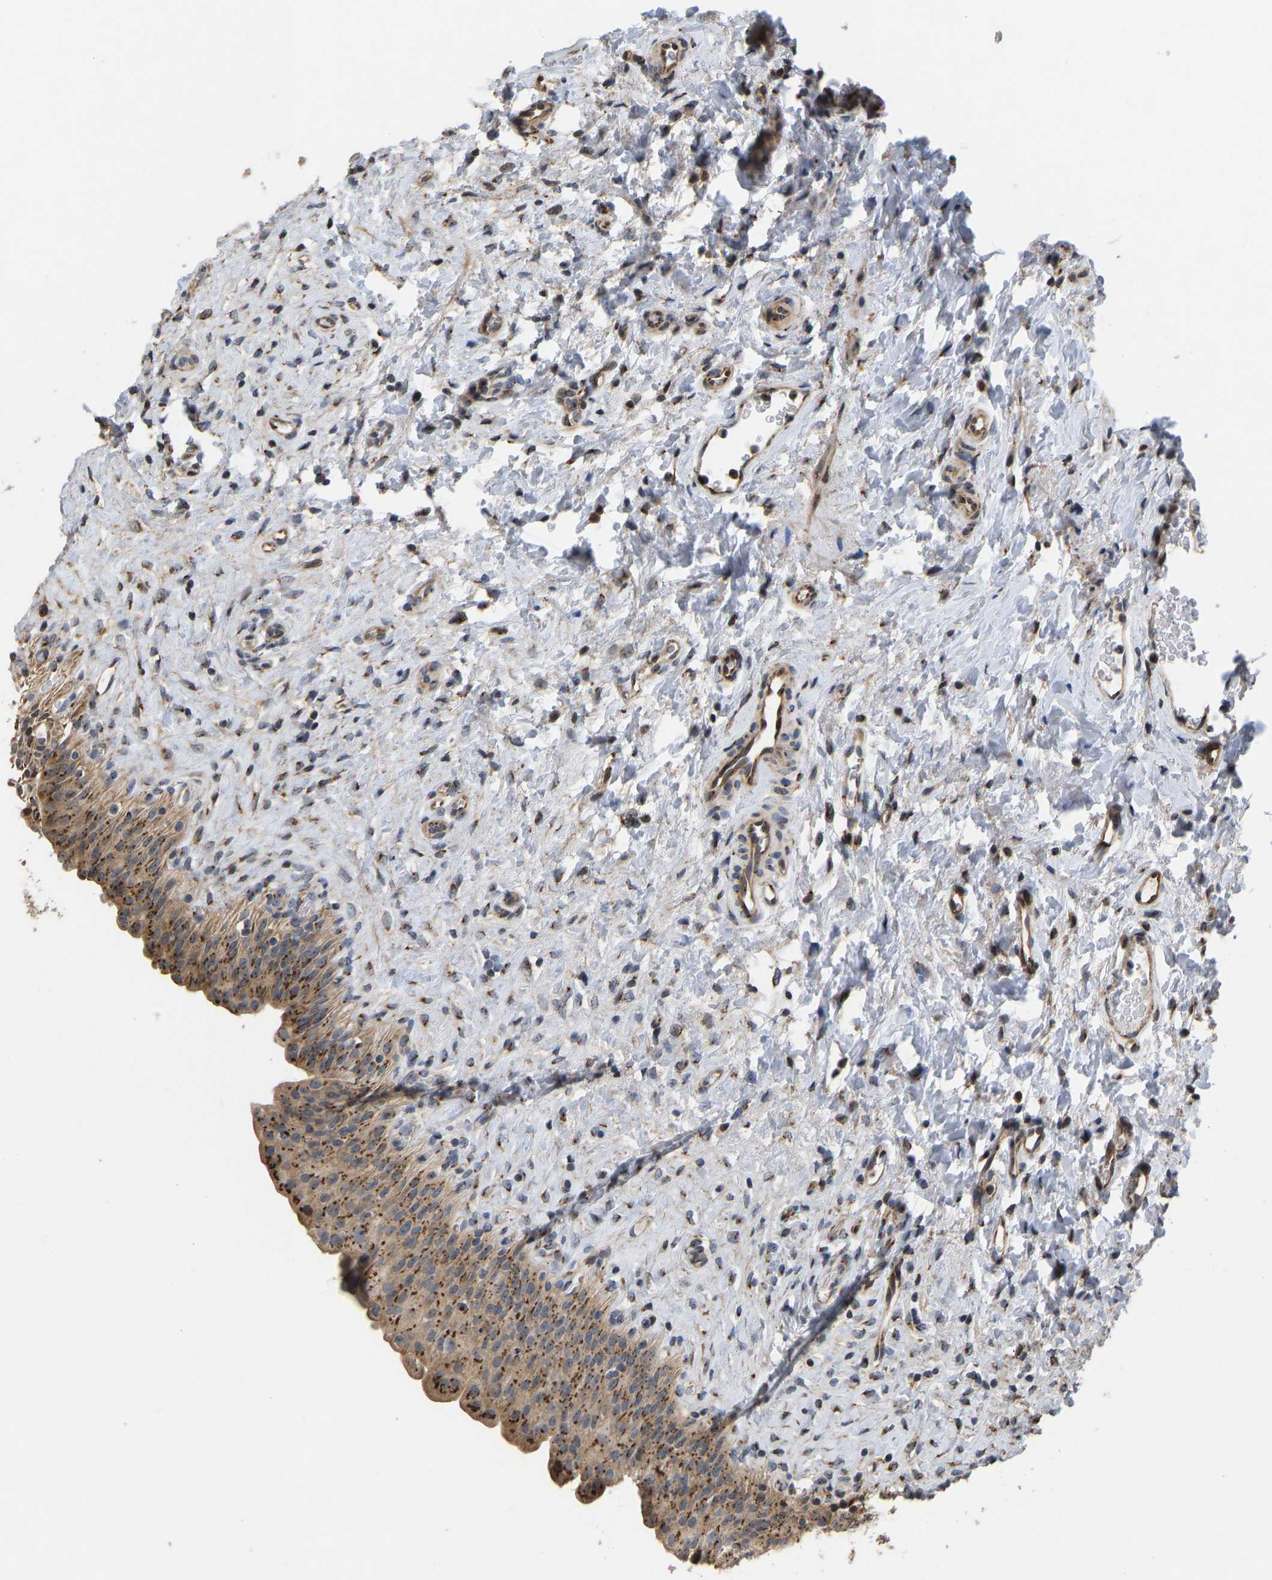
{"staining": {"intensity": "strong", "quantity": ">75%", "location": "cytoplasmic/membranous"}, "tissue": "urinary bladder", "cell_type": "Urothelial cells", "image_type": "normal", "snomed": [{"axis": "morphology", "description": "Urothelial carcinoma, High grade"}, {"axis": "topography", "description": "Urinary bladder"}], "caption": "Strong cytoplasmic/membranous positivity is identified in about >75% of urothelial cells in benign urinary bladder. (brown staining indicates protein expression, while blue staining denotes nuclei).", "gene": "YIPF4", "patient": {"sex": "male", "age": 46}}